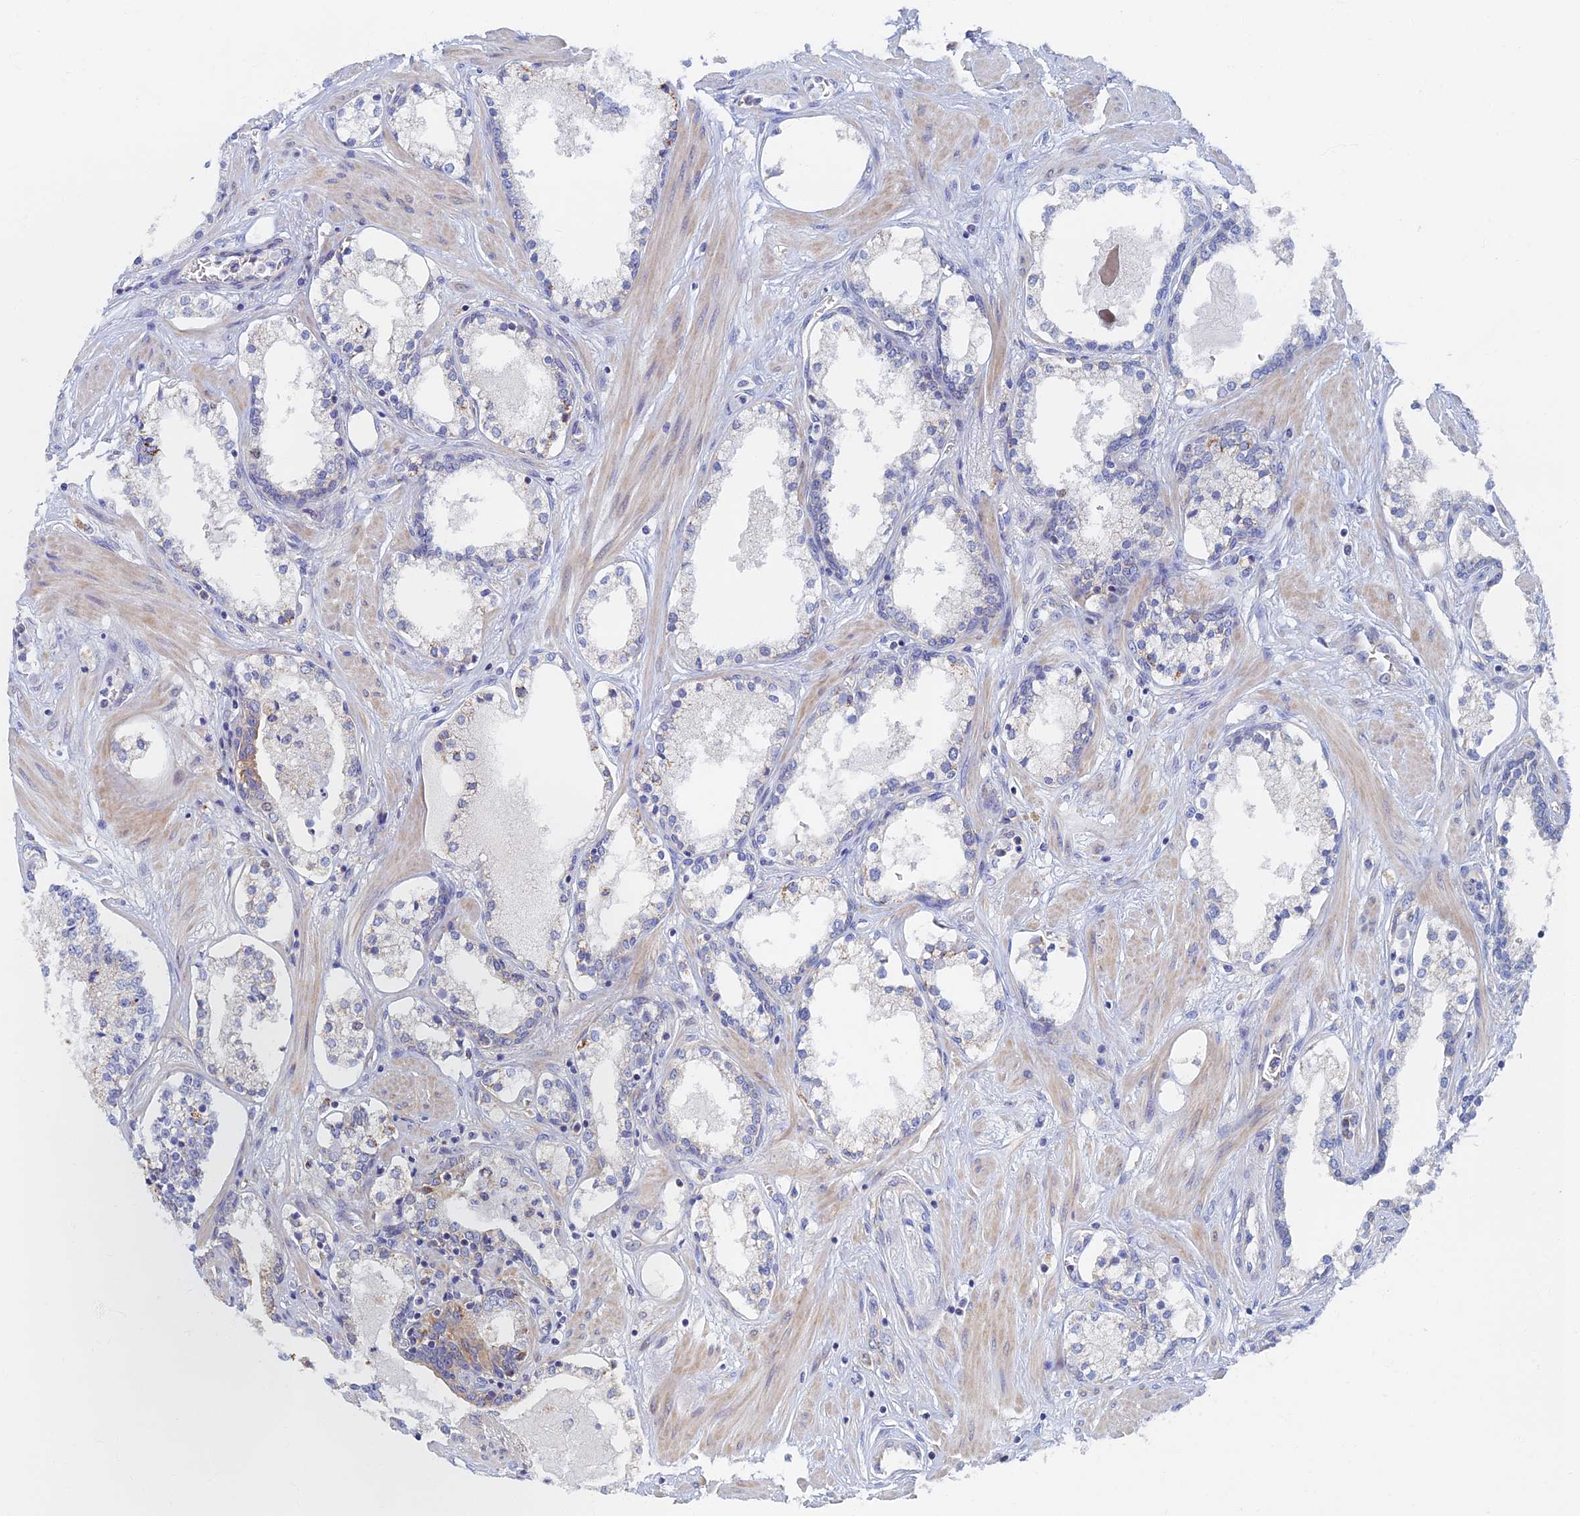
{"staining": {"intensity": "weak", "quantity": "<25%", "location": "cytoplasmic/membranous"}, "tissue": "prostate cancer", "cell_type": "Tumor cells", "image_type": "cancer", "snomed": [{"axis": "morphology", "description": "Adenocarcinoma, High grade"}, {"axis": "topography", "description": "Prostate"}], "caption": "This is an immunohistochemistry micrograph of prostate cancer (adenocarcinoma (high-grade)). There is no positivity in tumor cells.", "gene": "TMEM44", "patient": {"sex": "male", "age": 58}}